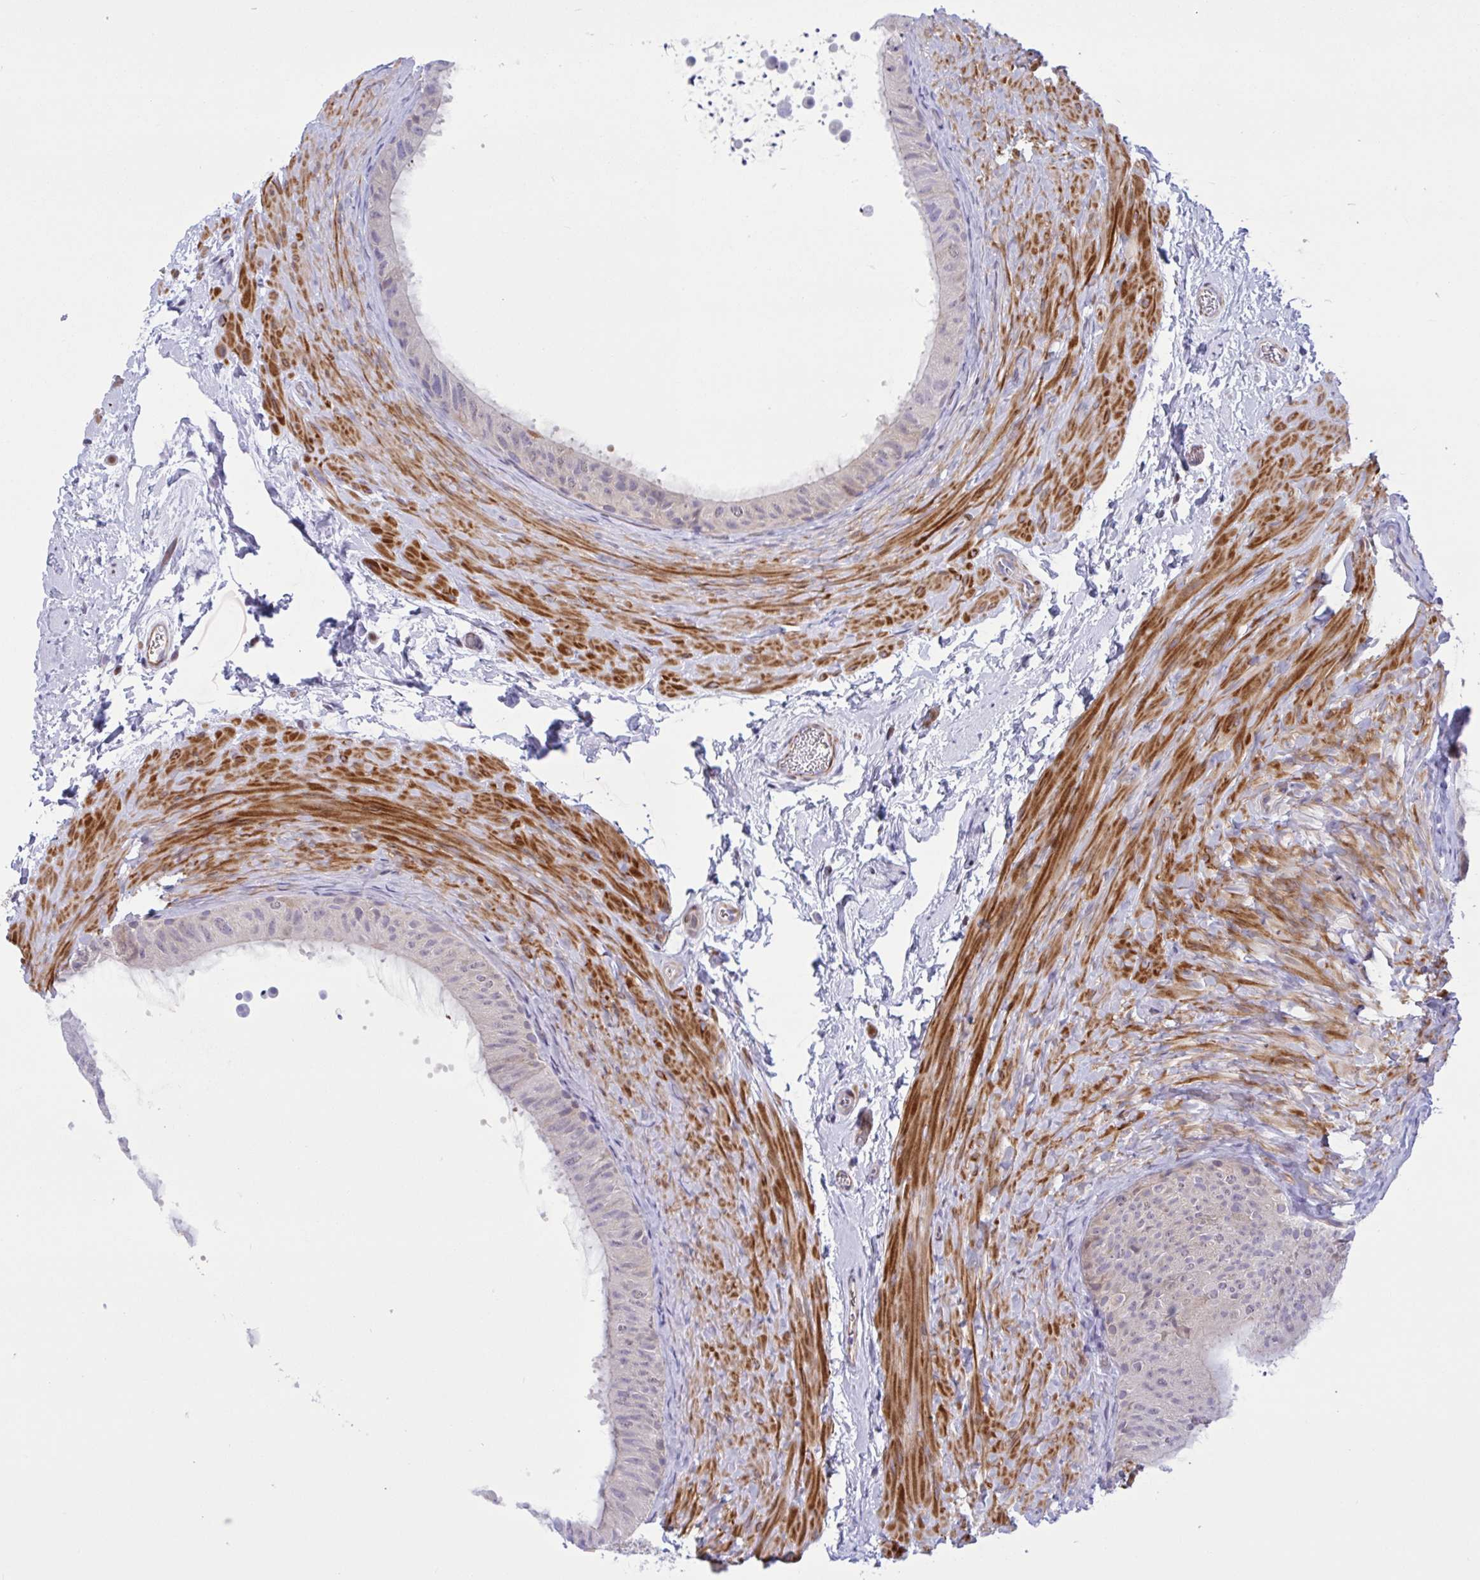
{"staining": {"intensity": "negative", "quantity": "none", "location": "none"}, "tissue": "epididymis", "cell_type": "Glandular cells", "image_type": "normal", "snomed": [{"axis": "morphology", "description": "Normal tissue, NOS"}, {"axis": "topography", "description": "Epididymis, spermatic cord, NOS"}, {"axis": "topography", "description": "Epididymis"}], "caption": "This is an IHC image of normal epididymis. There is no expression in glandular cells.", "gene": "AHCYL2", "patient": {"sex": "male", "age": 31}}